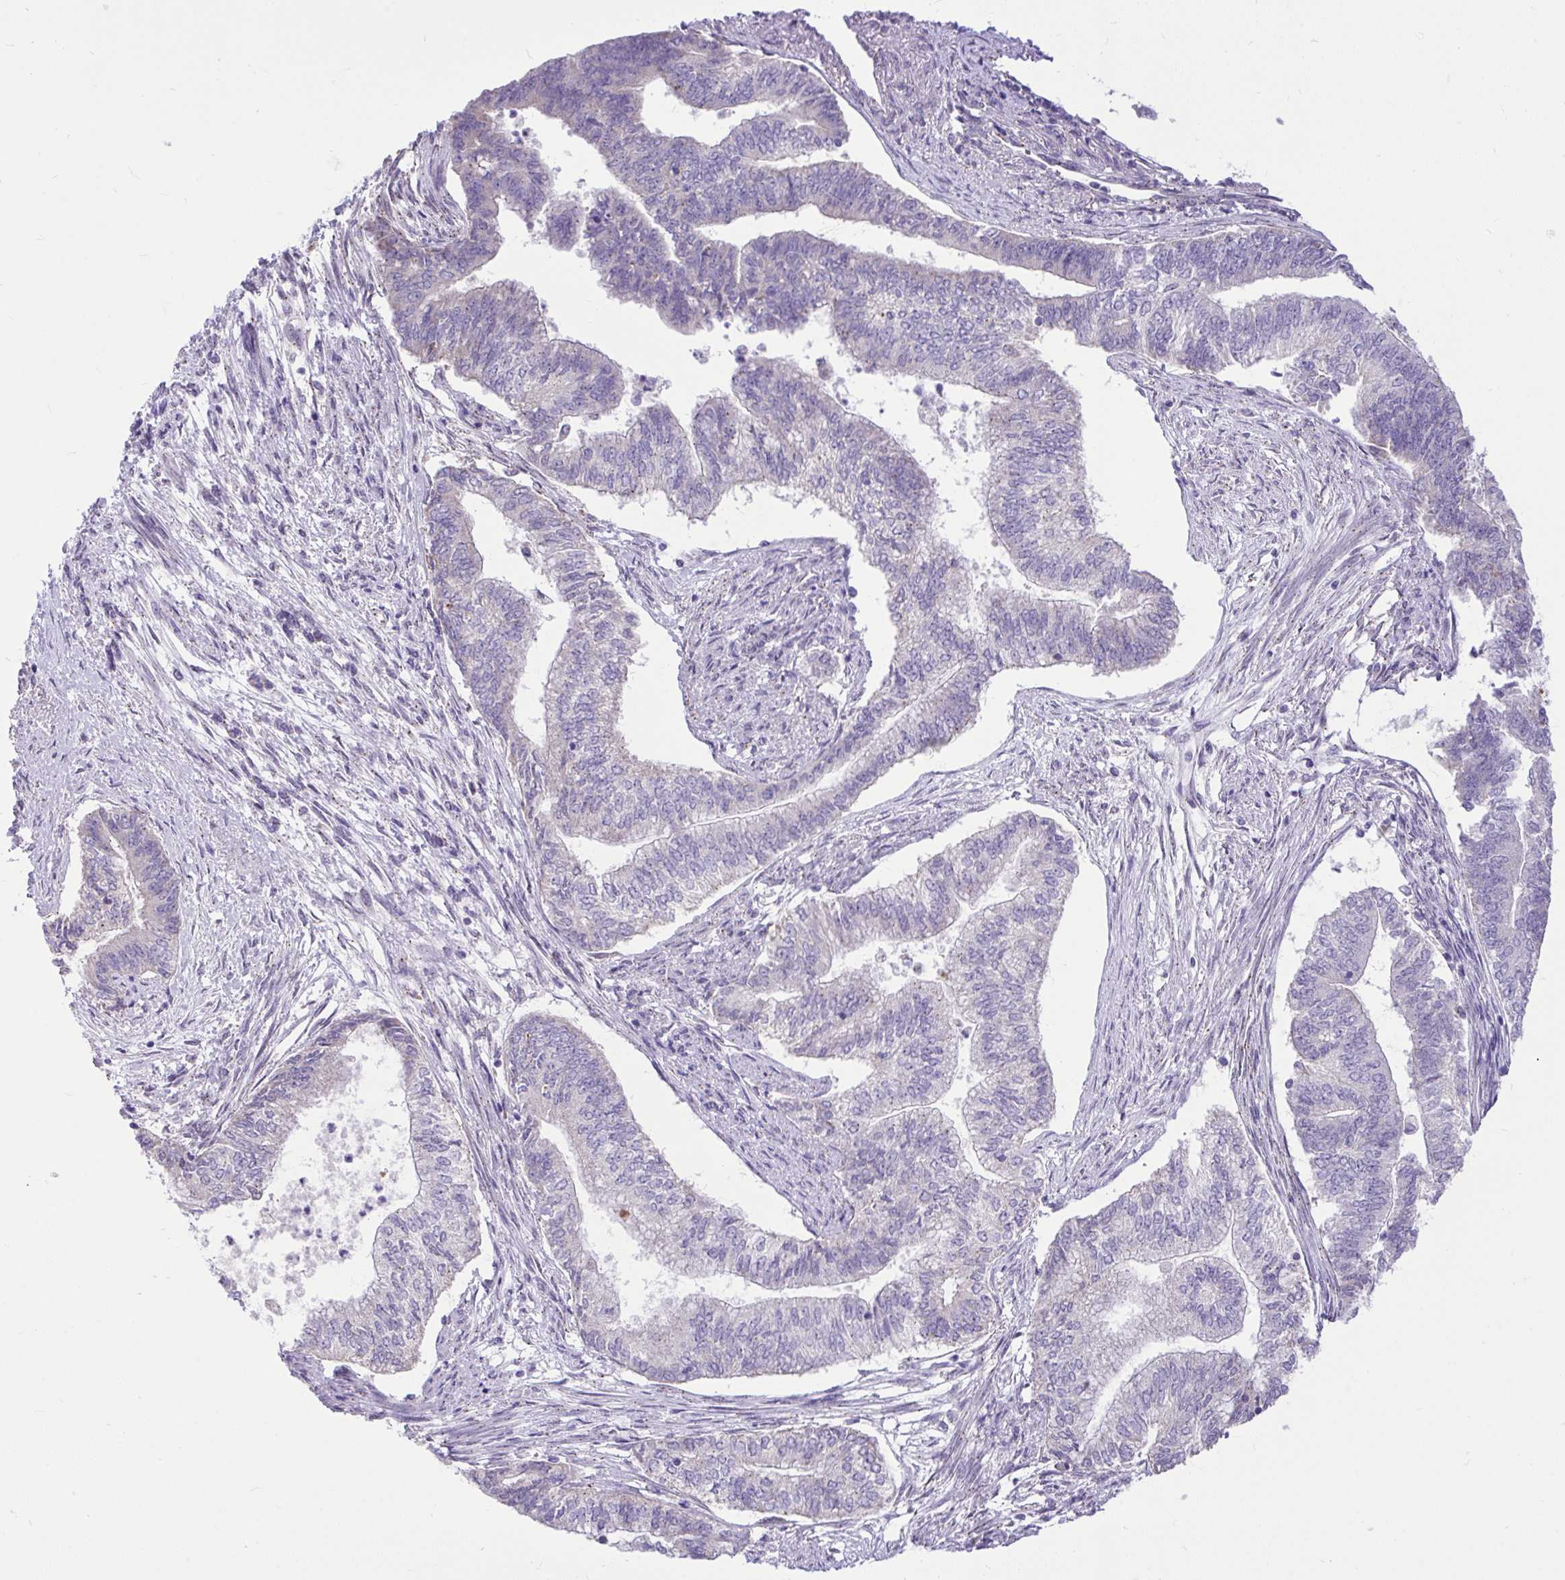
{"staining": {"intensity": "negative", "quantity": "none", "location": "none"}, "tissue": "endometrial cancer", "cell_type": "Tumor cells", "image_type": "cancer", "snomed": [{"axis": "morphology", "description": "Adenocarcinoma, NOS"}, {"axis": "topography", "description": "Endometrium"}], "caption": "There is no significant positivity in tumor cells of endometrial cancer (adenocarcinoma).", "gene": "CEACAM18", "patient": {"sex": "female", "age": 65}}